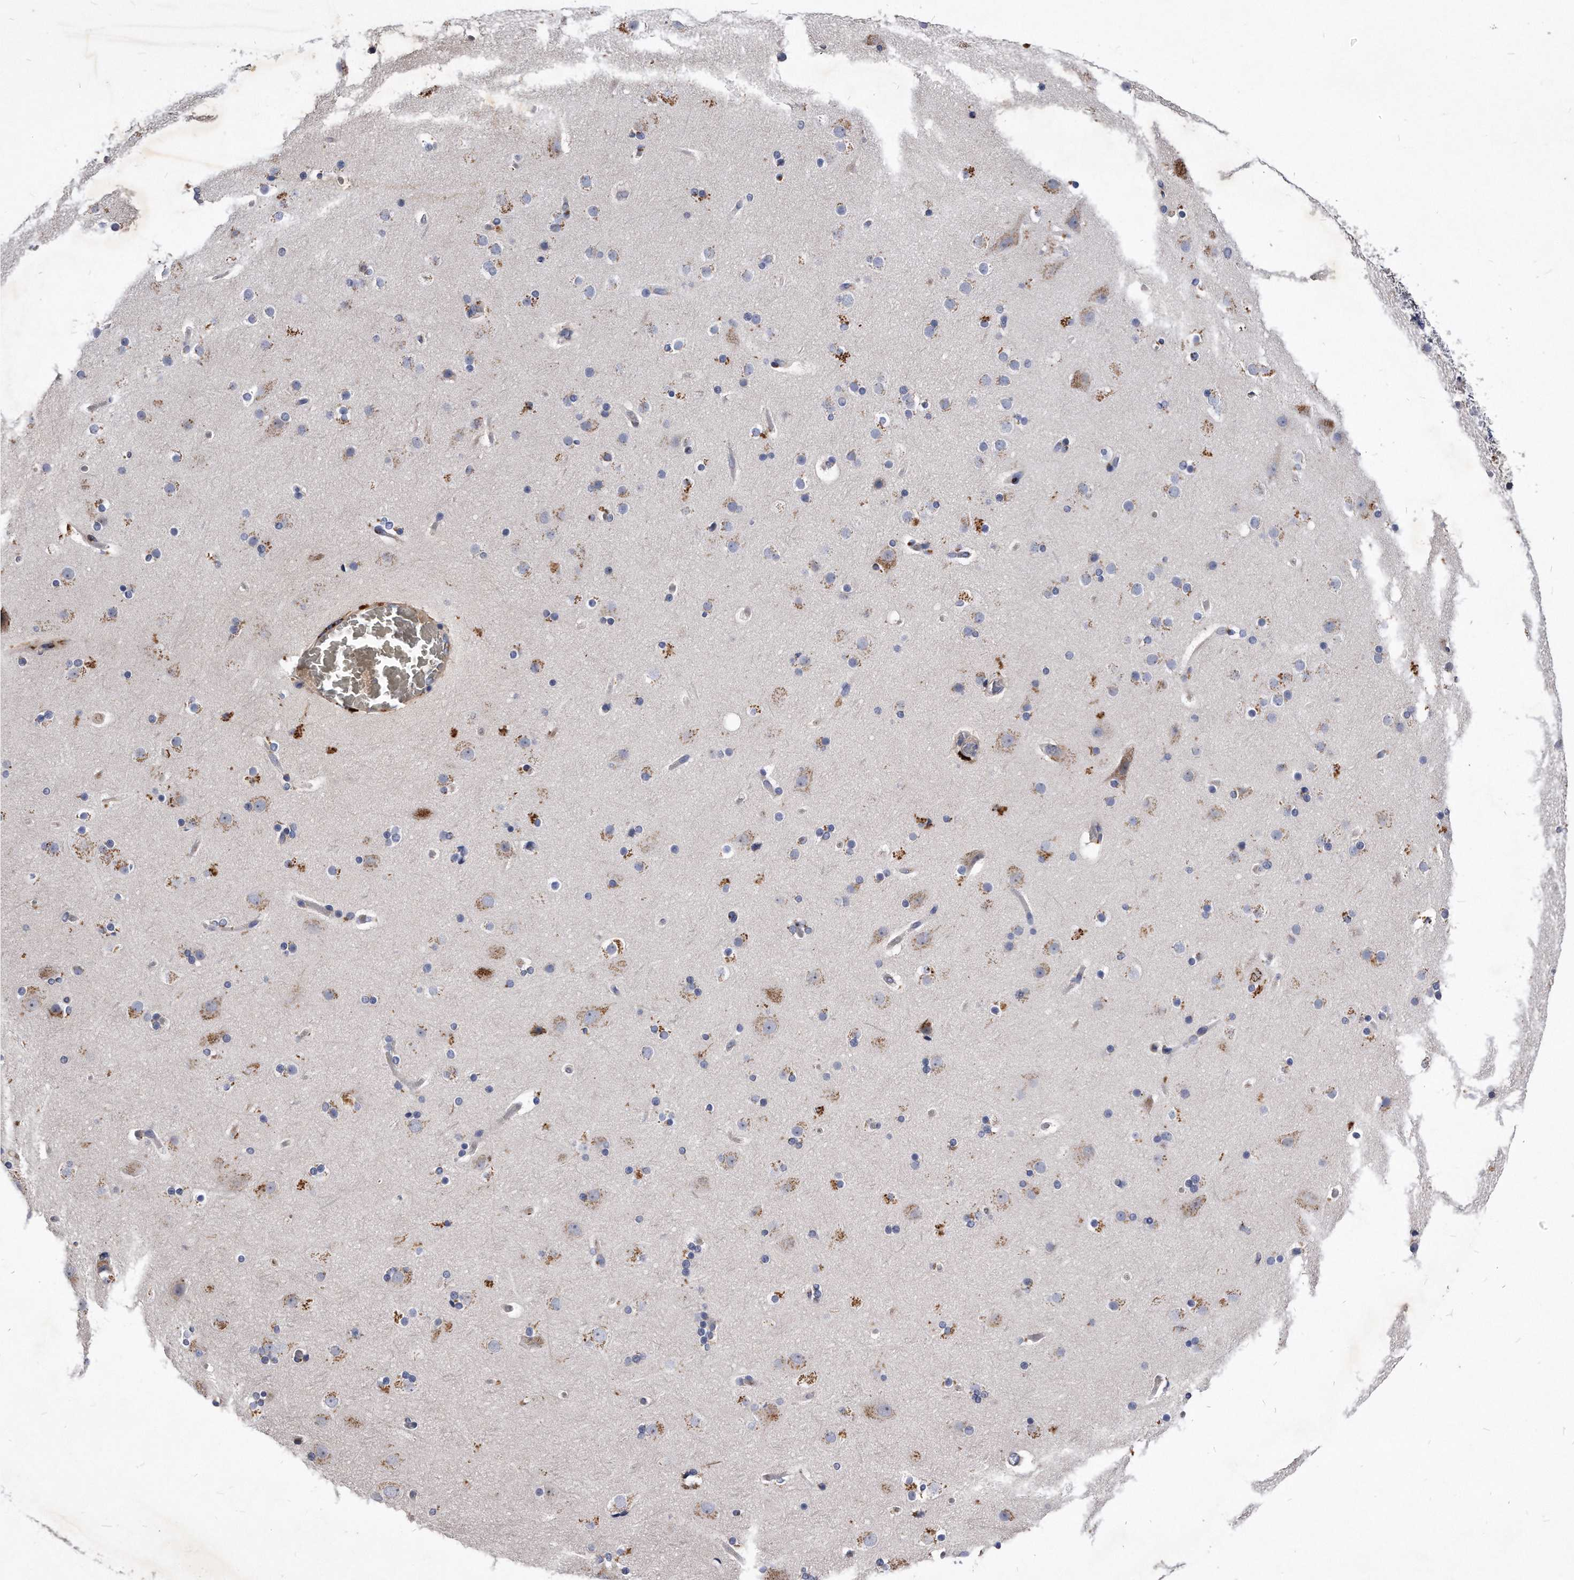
{"staining": {"intensity": "negative", "quantity": "none", "location": "none"}, "tissue": "cerebral cortex", "cell_type": "Endothelial cells", "image_type": "normal", "snomed": [{"axis": "morphology", "description": "Normal tissue, NOS"}, {"axis": "topography", "description": "Cerebral cortex"}], "caption": "Immunohistochemistry of unremarkable cerebral cortex exhibits no expression in endothelial cells. (Stains: DAB immunohistochemistry (IHC) with hematoxylin counter stain, Microscopy: brightfield microscopy at high magnification).", "gene": "MGAT4A", "patient": {"sex": "male", "age": 57}}